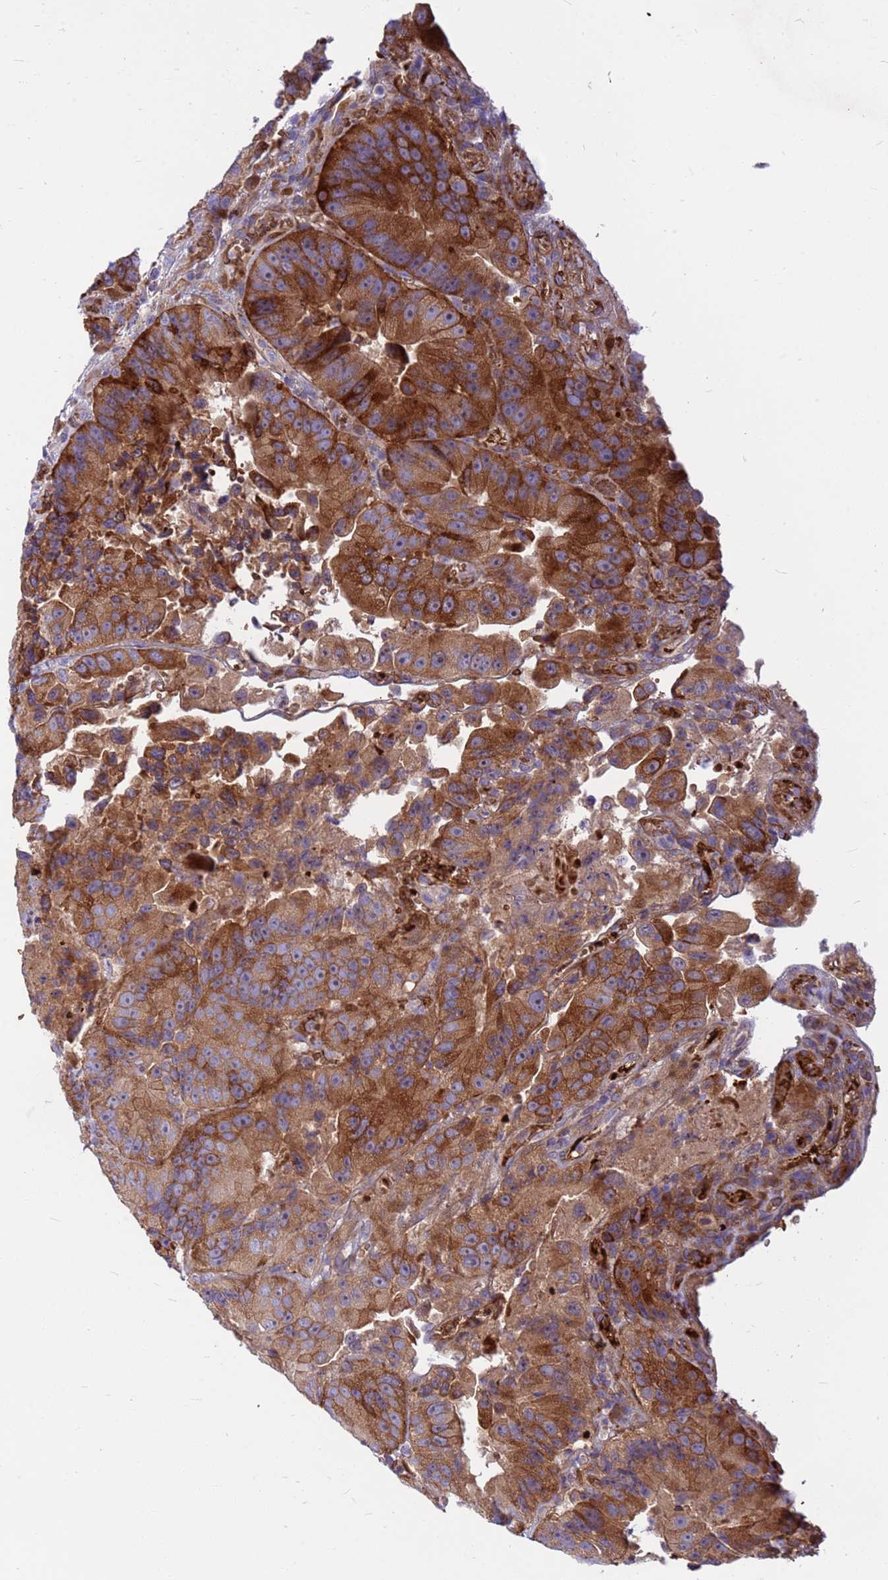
{"staining": {"intensity": "strong", "quantity": ">75%", "location": "cytoplasmic/membranous"}, "tissue": "colorectal cancer", "cell_type": "Tumor cells", "image_type": "cancer", "snomed": [{"axis": "morphology", "description": "Adenocarcinoma, NOS"}, {"axis": "topography", "description": "Colon"}], "caption": "Adenocarcinoma (colorectal) stained with IHC shows strong cytoplasmic/membranous positivity in approximately >75% of tumor cells.", "gene": "ZNF669", "patient": {"sex": "female", "age": 86}}